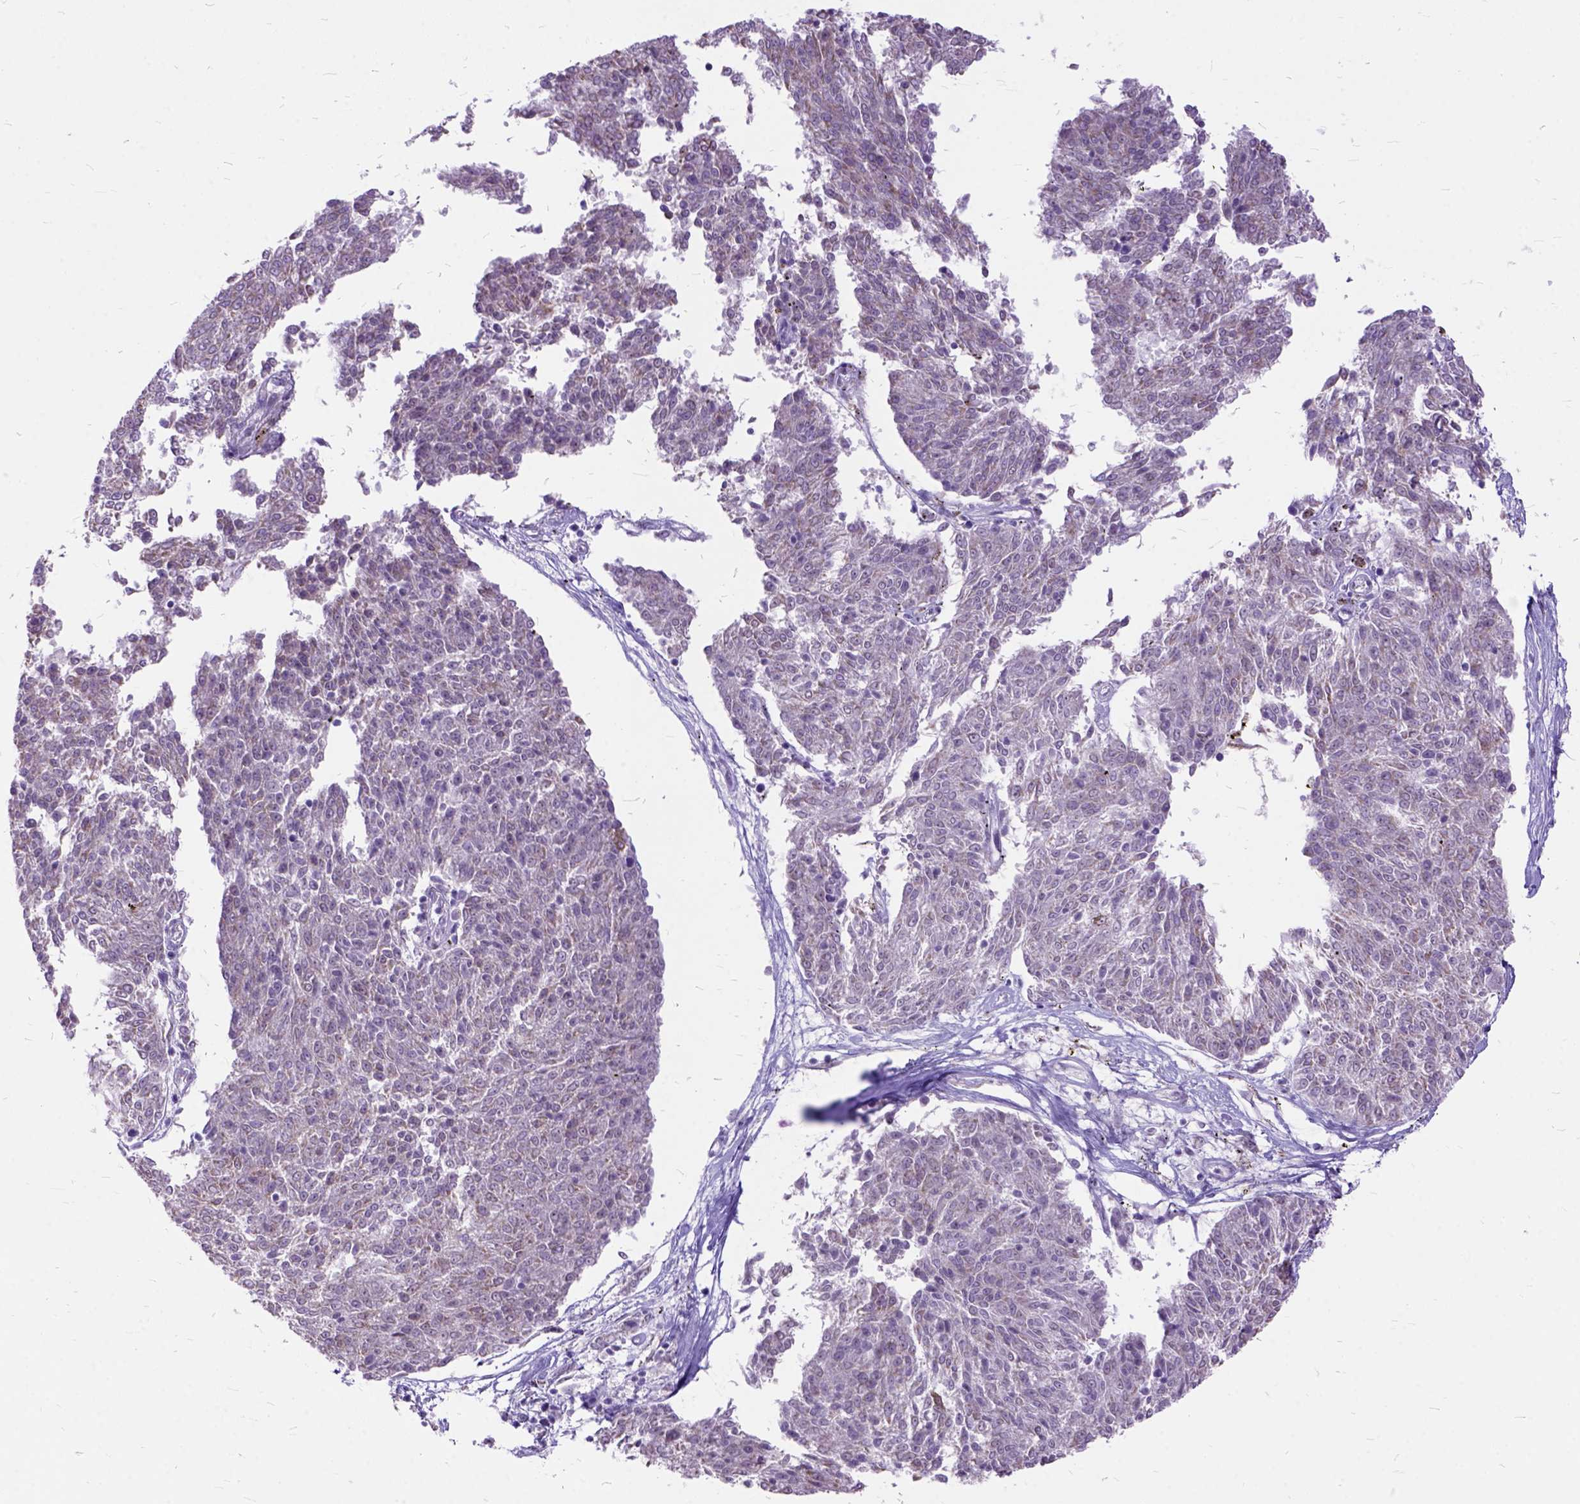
{"staining": {"intensity": "negative", "quantity": "none", "location": "none"}, "tissue": "melanoma", "cell_type": "Tumor cells", "image_type": "cancer", "snomed": [{"axis": "morphology", "description": "Malignant melanoma, NOS"}, {"axis": "topography", "description": "Skin"}], "caption": "Melanoma was stained to show a protein in brown. There is no significant staining in tumor cells.", "gene": "CTAG2", "patient": {"sex": "female", "age": 72}}